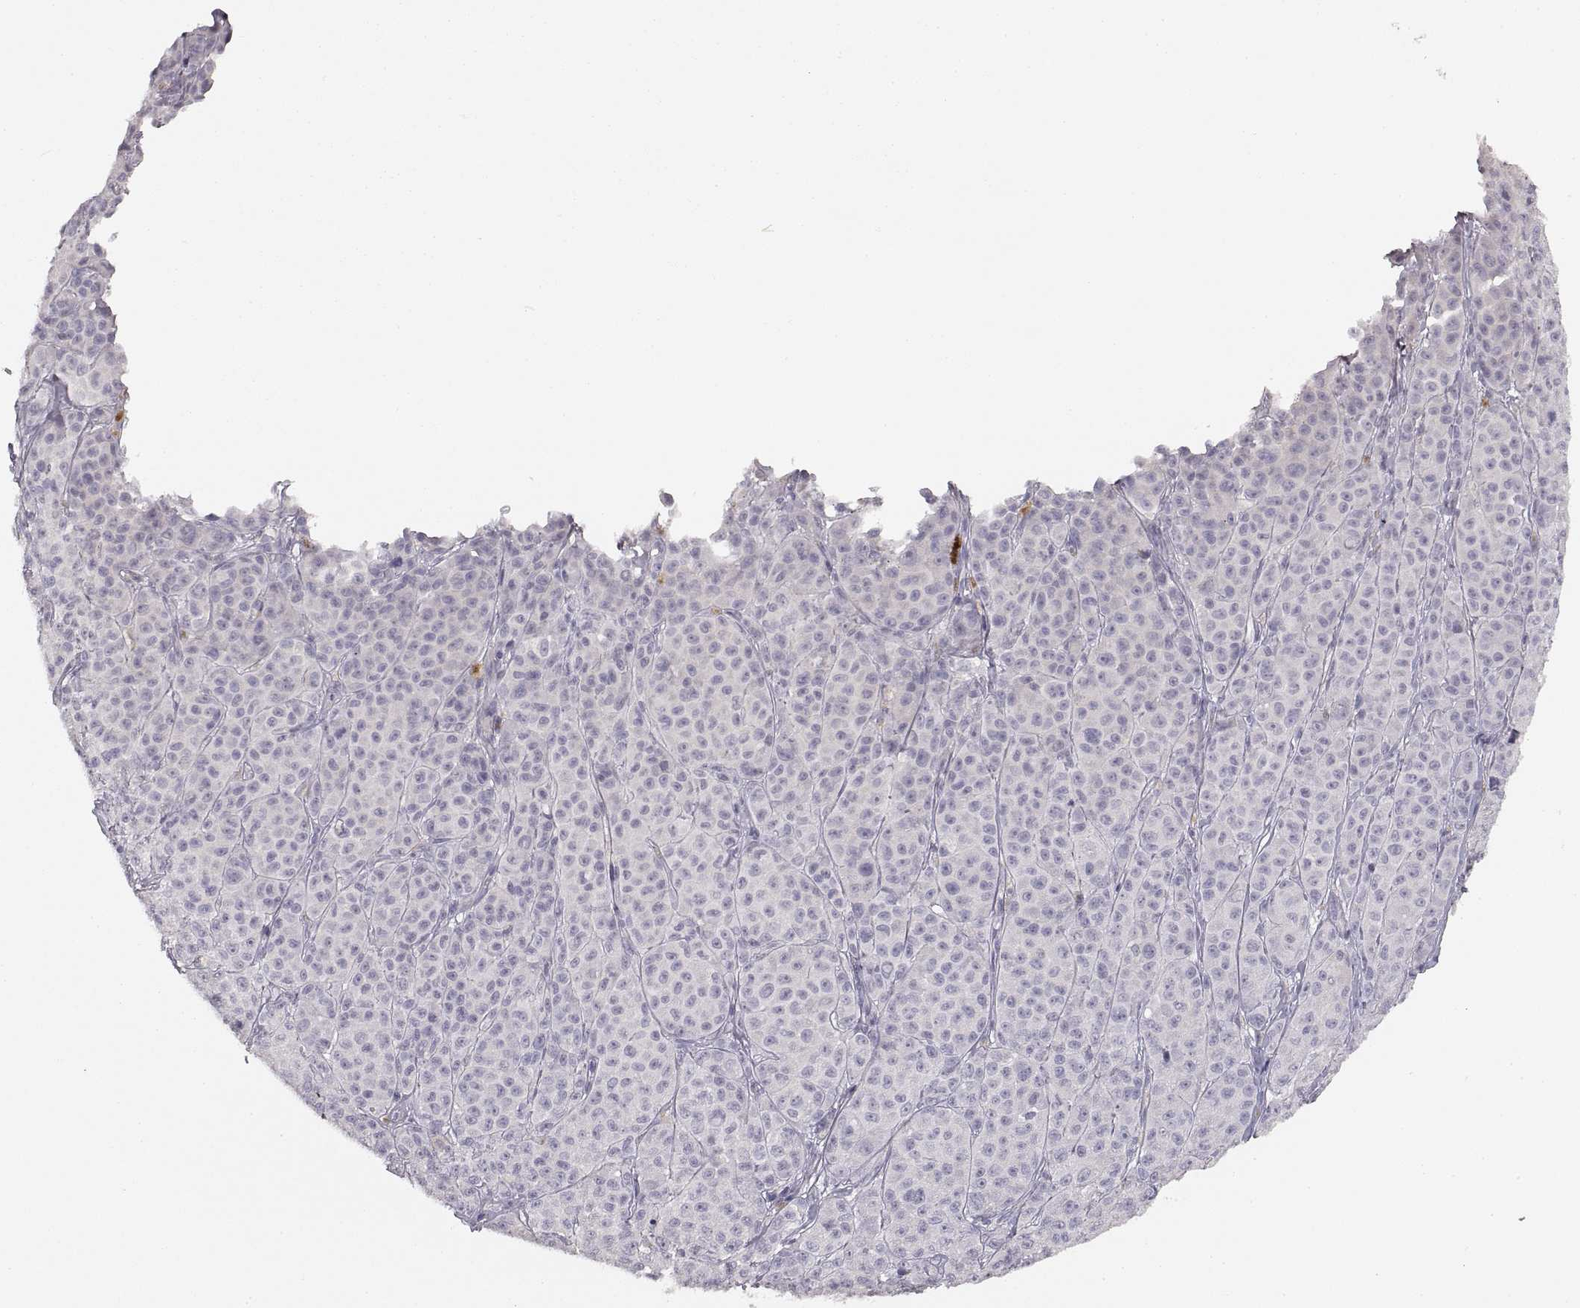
{"staining": {"intensity": "negative", "quantity": "none", "location": "none"}, "tissue": "melanoma", "cell_type": "Tumor cells", "image_type": "cancer", "snomed": [{"axis": "morphology", "description": "Malignant melanoma, NOS"}, {"axis": "topography", "description": "Skin"}], "caption": "Melanoma was stained to show a protein in brown. There is no significant expression in tumor cells. (DAB immunohistochemistry visualized using brightfield microscopy, high magnification).", "gene": "RUNDC3A", "patient": {"sex": "male", "age": 89}}